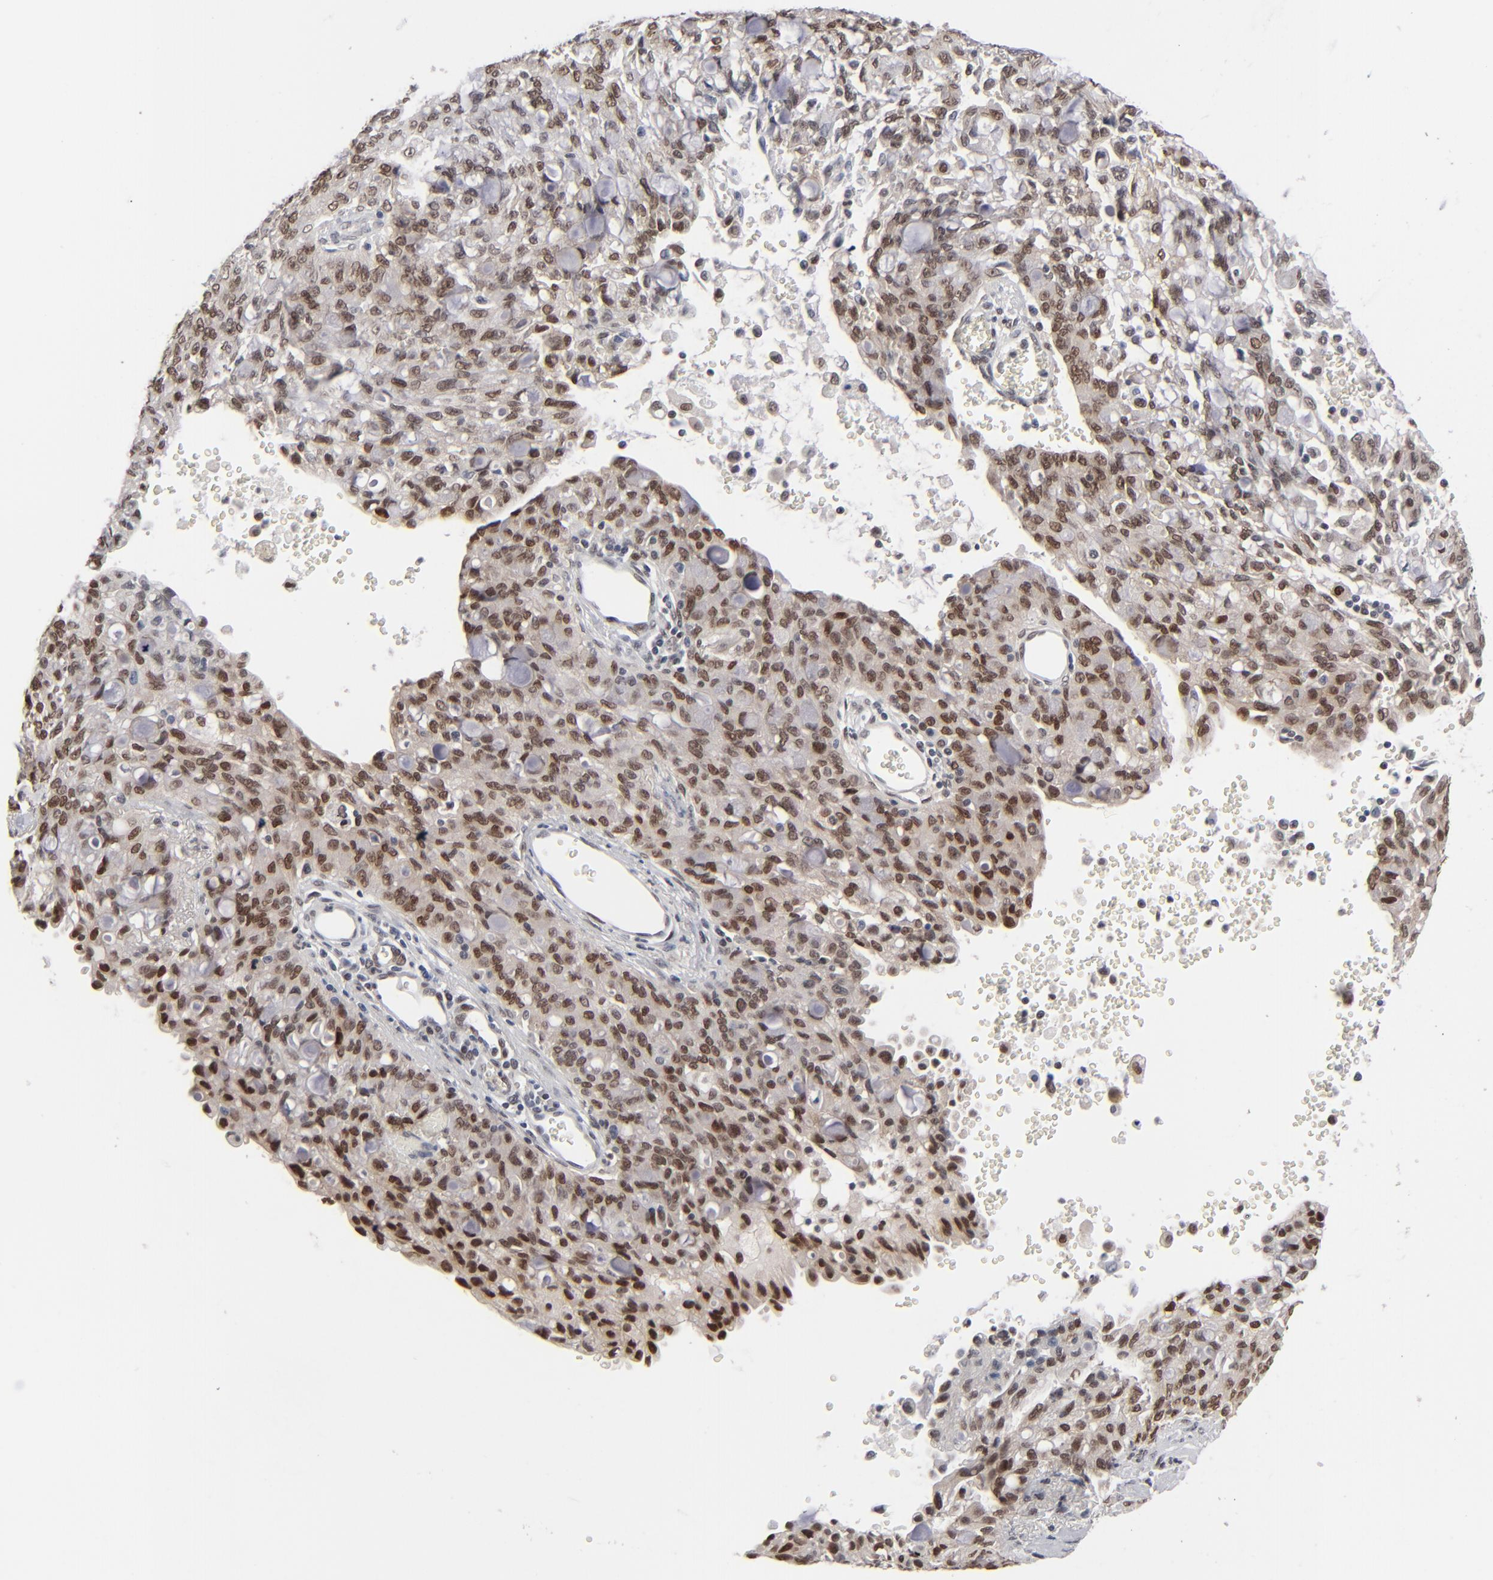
{"staining": {"intensity": "strong", "quantity": ">75%", "location": "nuclear"}, "tissue": "lung cancer", "cell_type": "Tumor cells", "image_type": "cancer", "snomed": [{"axis": "morphology", "description": "Adenocarcinoma, NOS"}, {"axis": "topography", "description": "Lung"}], "caption": "Brown immunohistochemical staining in human lung adenocarcinoma shows strong nuclear staining in approximately >75% of tumor cells.", "gene": "IRF9", "patient": {"sex": "female", "age": 44}}